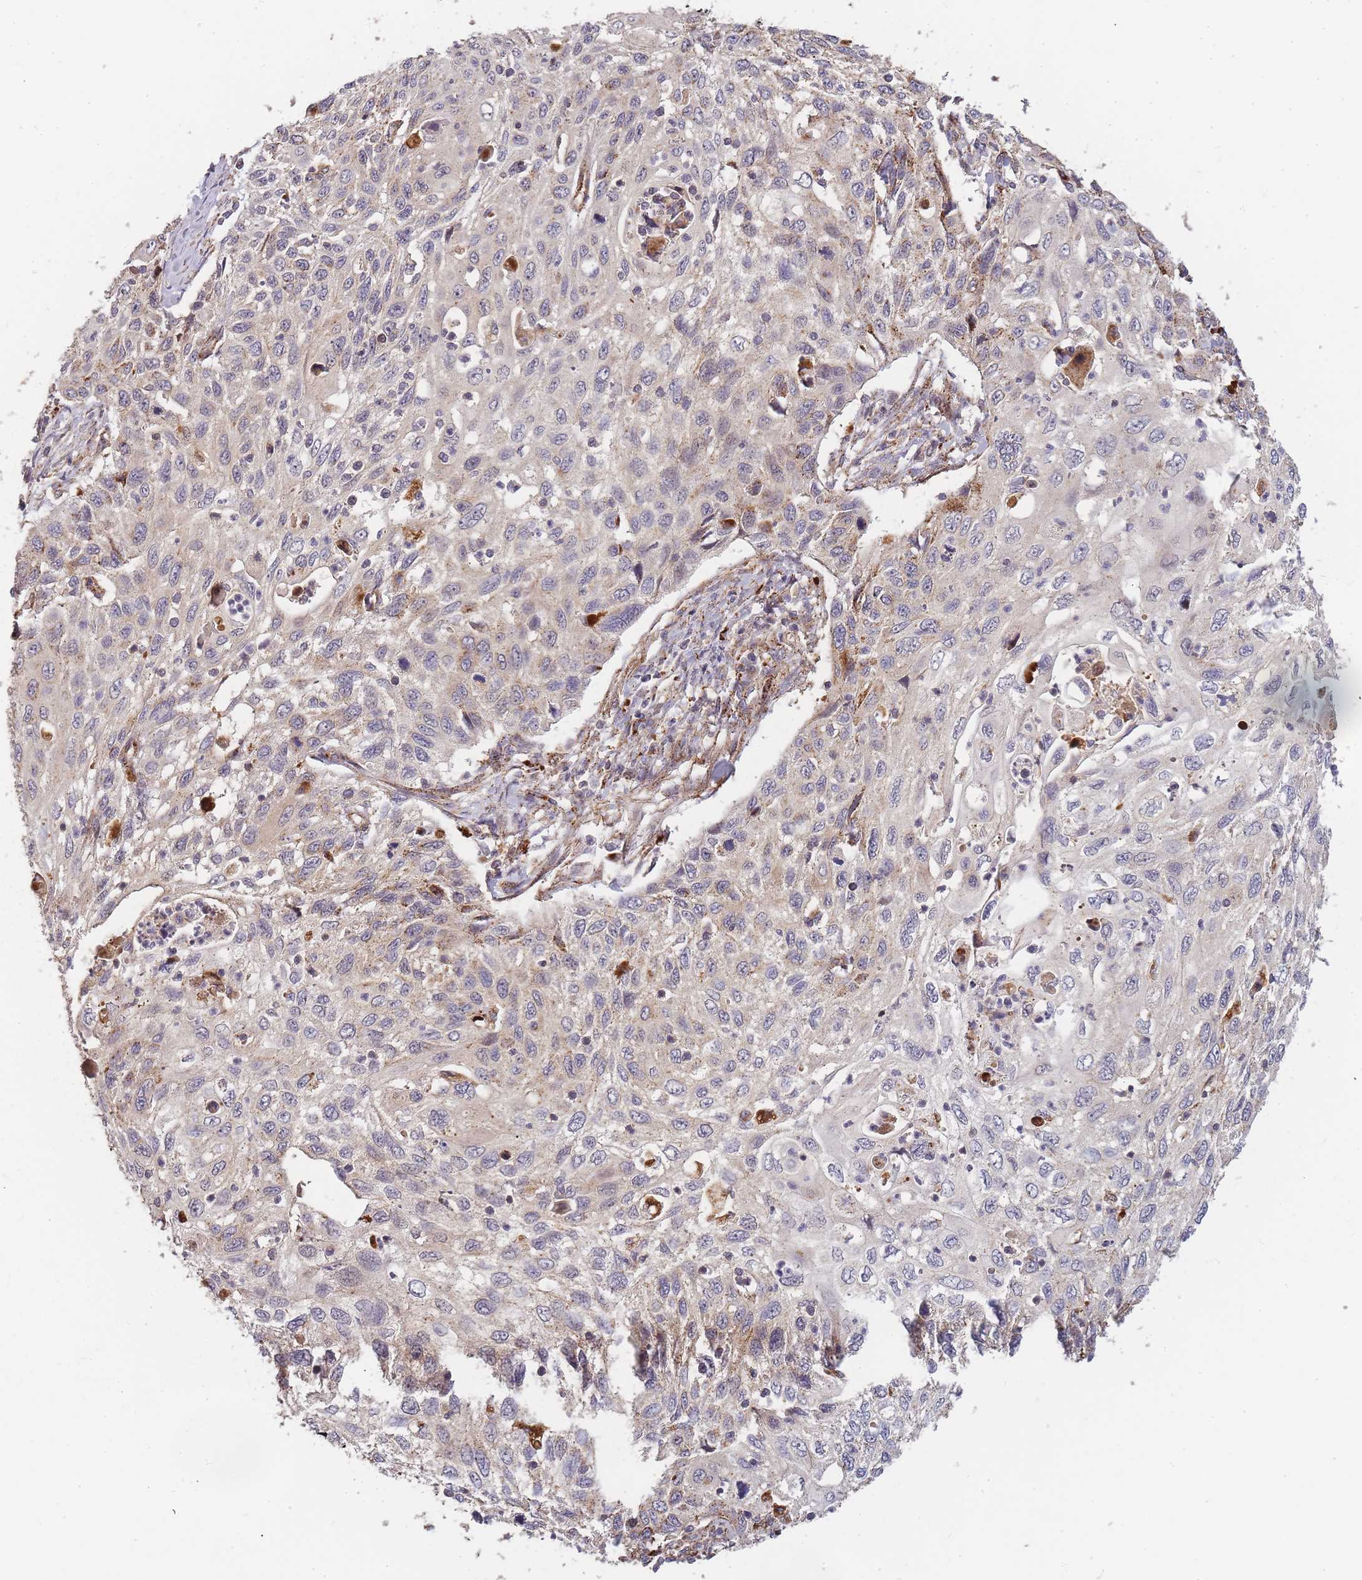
{"staining": {"intensity": "weak", "quantity": "<25%", "location": "cytoplasmic/membranous"}, "tissue": "cervical cancer", "cell_type": "Tumor cells", "image_type": "cancer", "snomed": [{"axis": "morphology", "description": "Squamous cell carcinoma, NOS"}, {"axis": "topography", "description": "Cervix"}], "caption": "Tumor cells show no significant protein positivity in cervical cancer (squamous cell carcinoma). (Brightfield microscopy of DAB (3,3'-diaminobenzidine) immunohistochemistry (IHC) at high magnification).", "gene": "ATG5", "patient": {"sex": "female", "age": 70}}